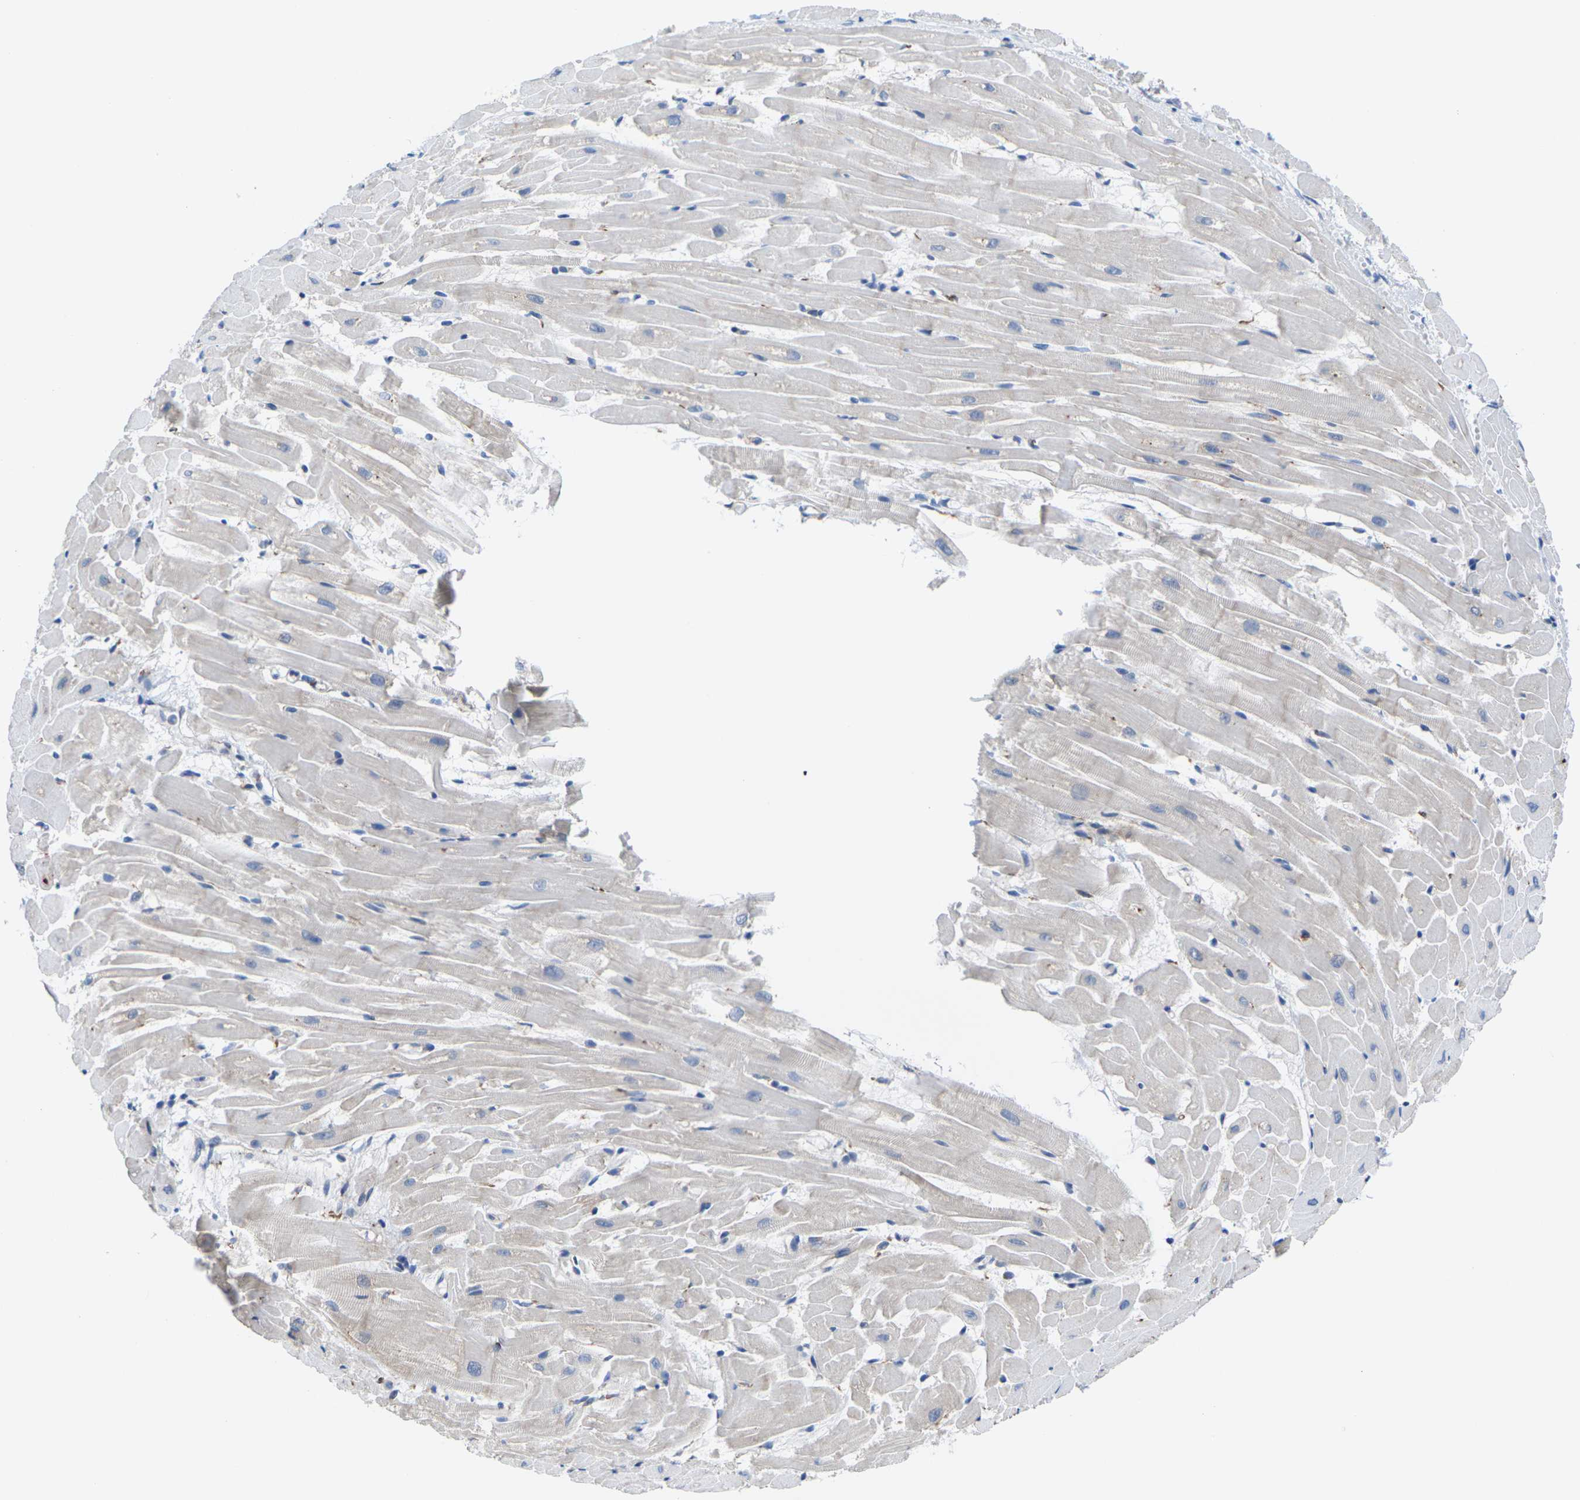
{"staining": {"intensity": "weak", "quantity": "<25%", "location": "cytoplasmic/membranous"}, "tissue": "heart muscle", "cell_type": "Cardiomyocytes", "image_type": "normal", "snomed": [{"axis": "morphology", "description": "Normal tissue, NOS"}, {"axis": "topography", "description": "Heart"}], "caption": "Immunohistochemistry histopathology image of normal heart muscle: heart muscle stained with DAB demonstrates no significant protein positivity in cardiomyocytes. (IHC, brightfield microscopy, high magnification).", "gene": "PDZK1IP1", "patient": {"sex": "female", "age": 19}}